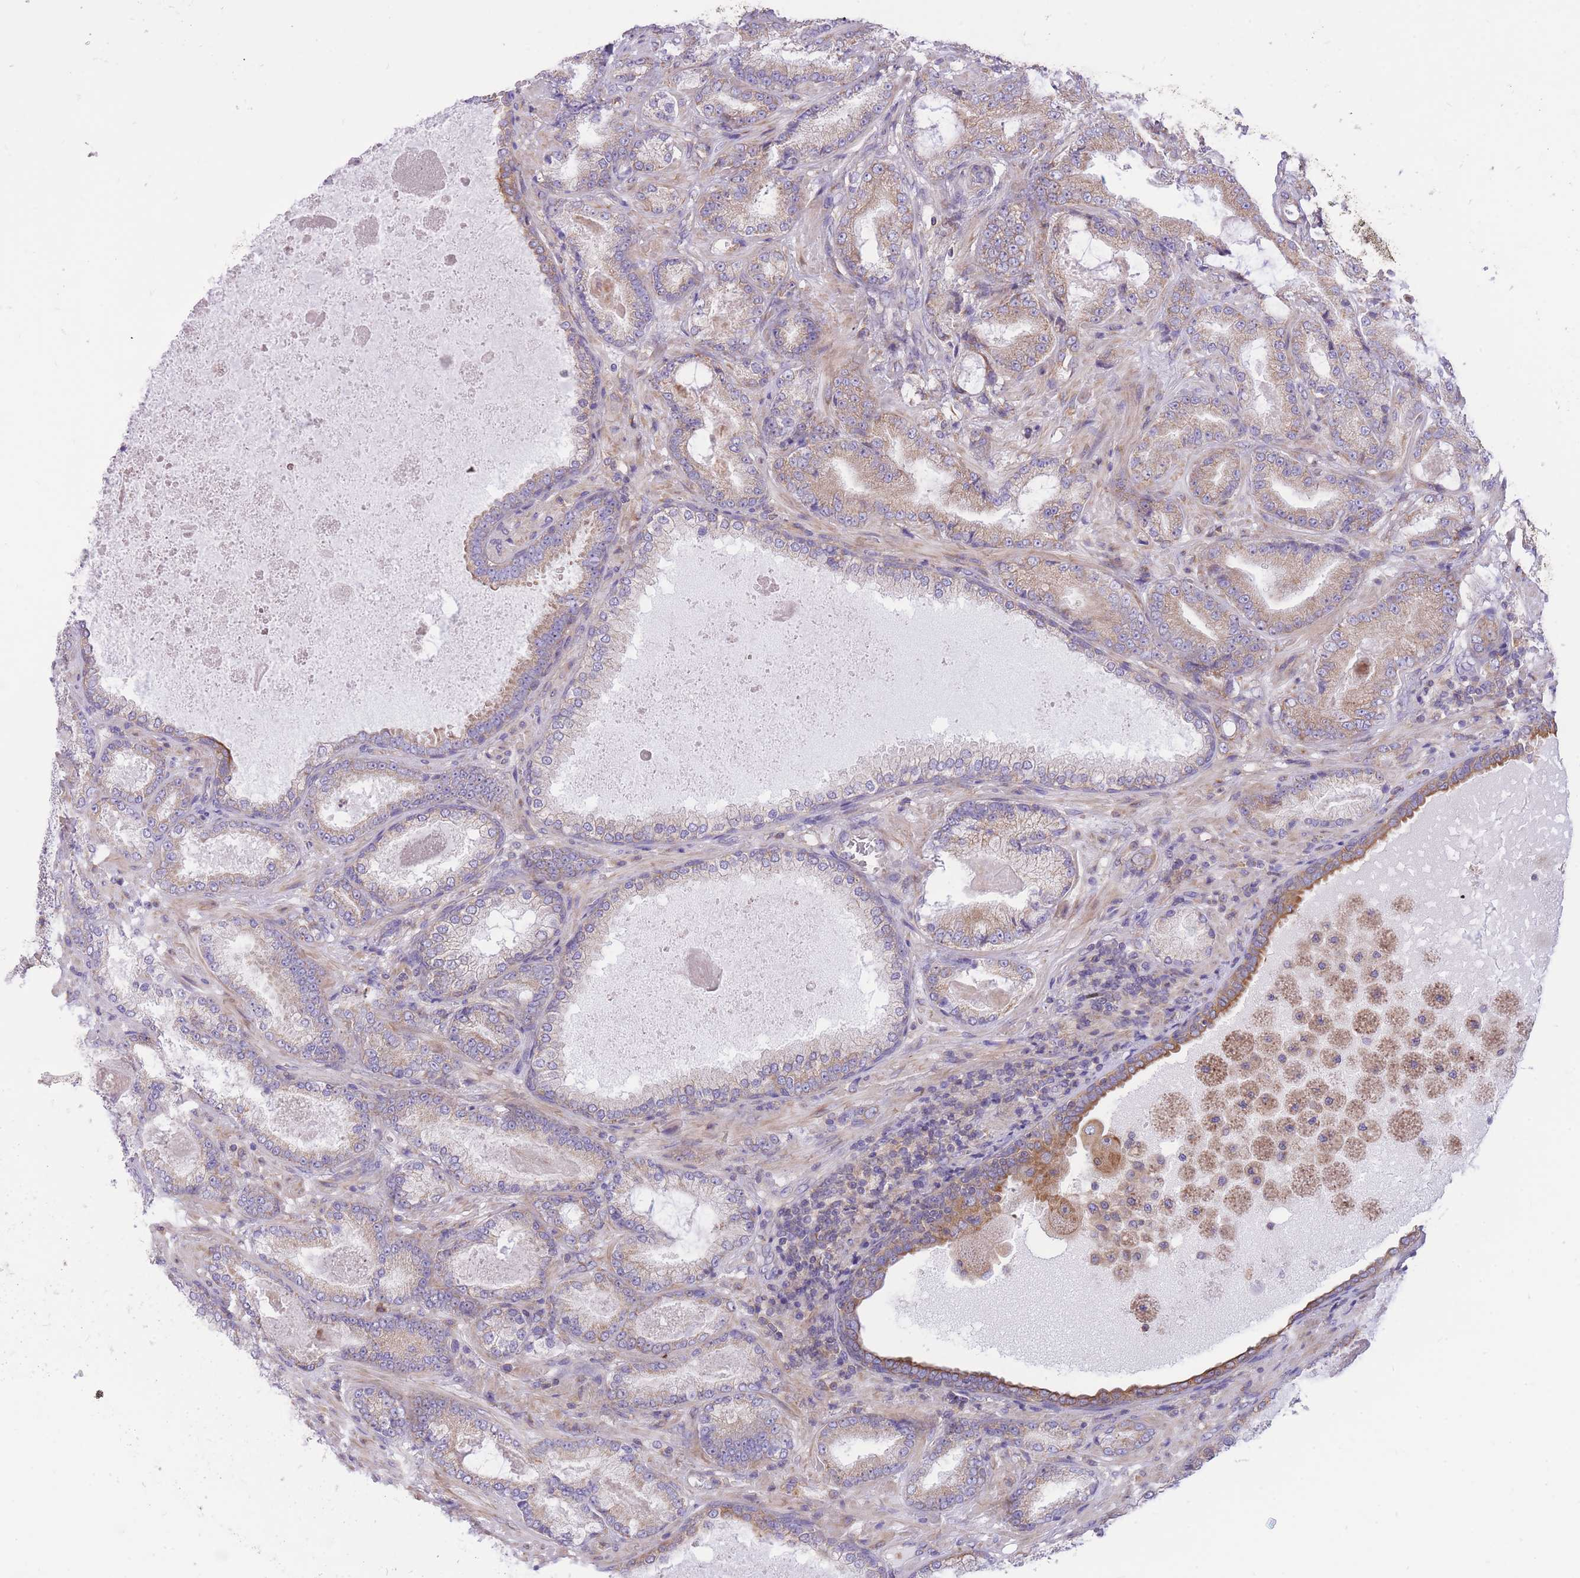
{"staining": {"intensity": "weak", "quantity": "25%-75%", "location": "cytoplasmic/membranous"}, "tissue": "prostate cancer", "cell_type": "Tumor cells", "image_type": "cancer", "snomed": [{"axis": "morphology", "description": "Adenocarcinoma, High grade"}, {"axis": "topography", "description": "Prostate"}], "caption": "Prostate cancer was stained to show a protein in brown. There is low levels of weak cytoplasmic/membranous positivity in approximately 25%-75% of tumor cells.", "gene": "GBP7", "patient": {"sex": "male", "age": 68}}